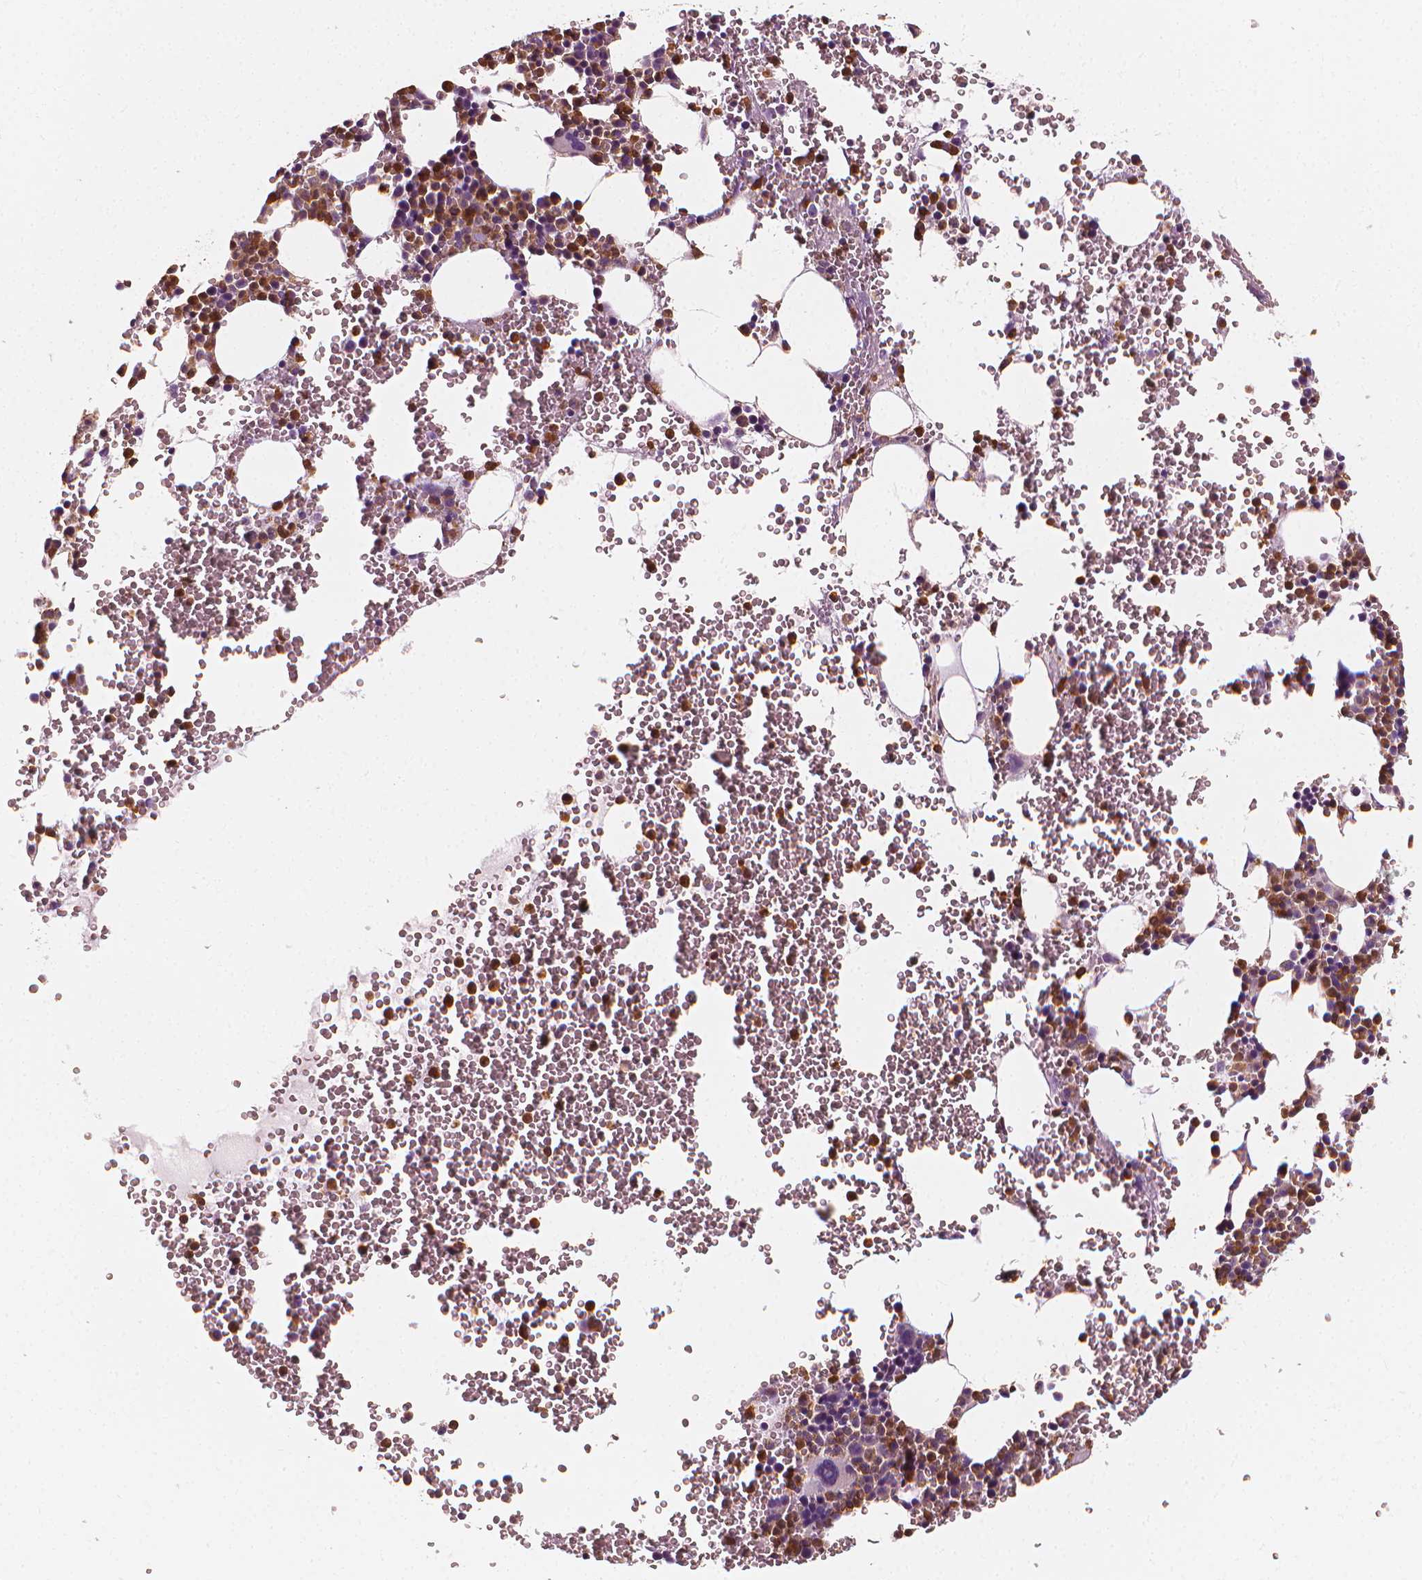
{"staining": {"intensity": "moderate", "quantity": ">75%", "location": "cytoplasmic/membranous"}, "tissue": "bone marrow", "cell_type": "Hematopoietic cells", "image_type": "normal", "snomed": [{"axis": "morphology", "description": "Normal tissue, NOS"}, {"axis": "topography", "description": "Bone marrow"}], "caption": "Bone marrow stained with IHC exhibits moderate cytoplasmic/membranous positivity in about >75% of hematopoietic cells. The protein is shown in brown color, while the nuclei are stained blue.", "gene": "PTPRC", "patient": {"sex": "male", "age": 82}}